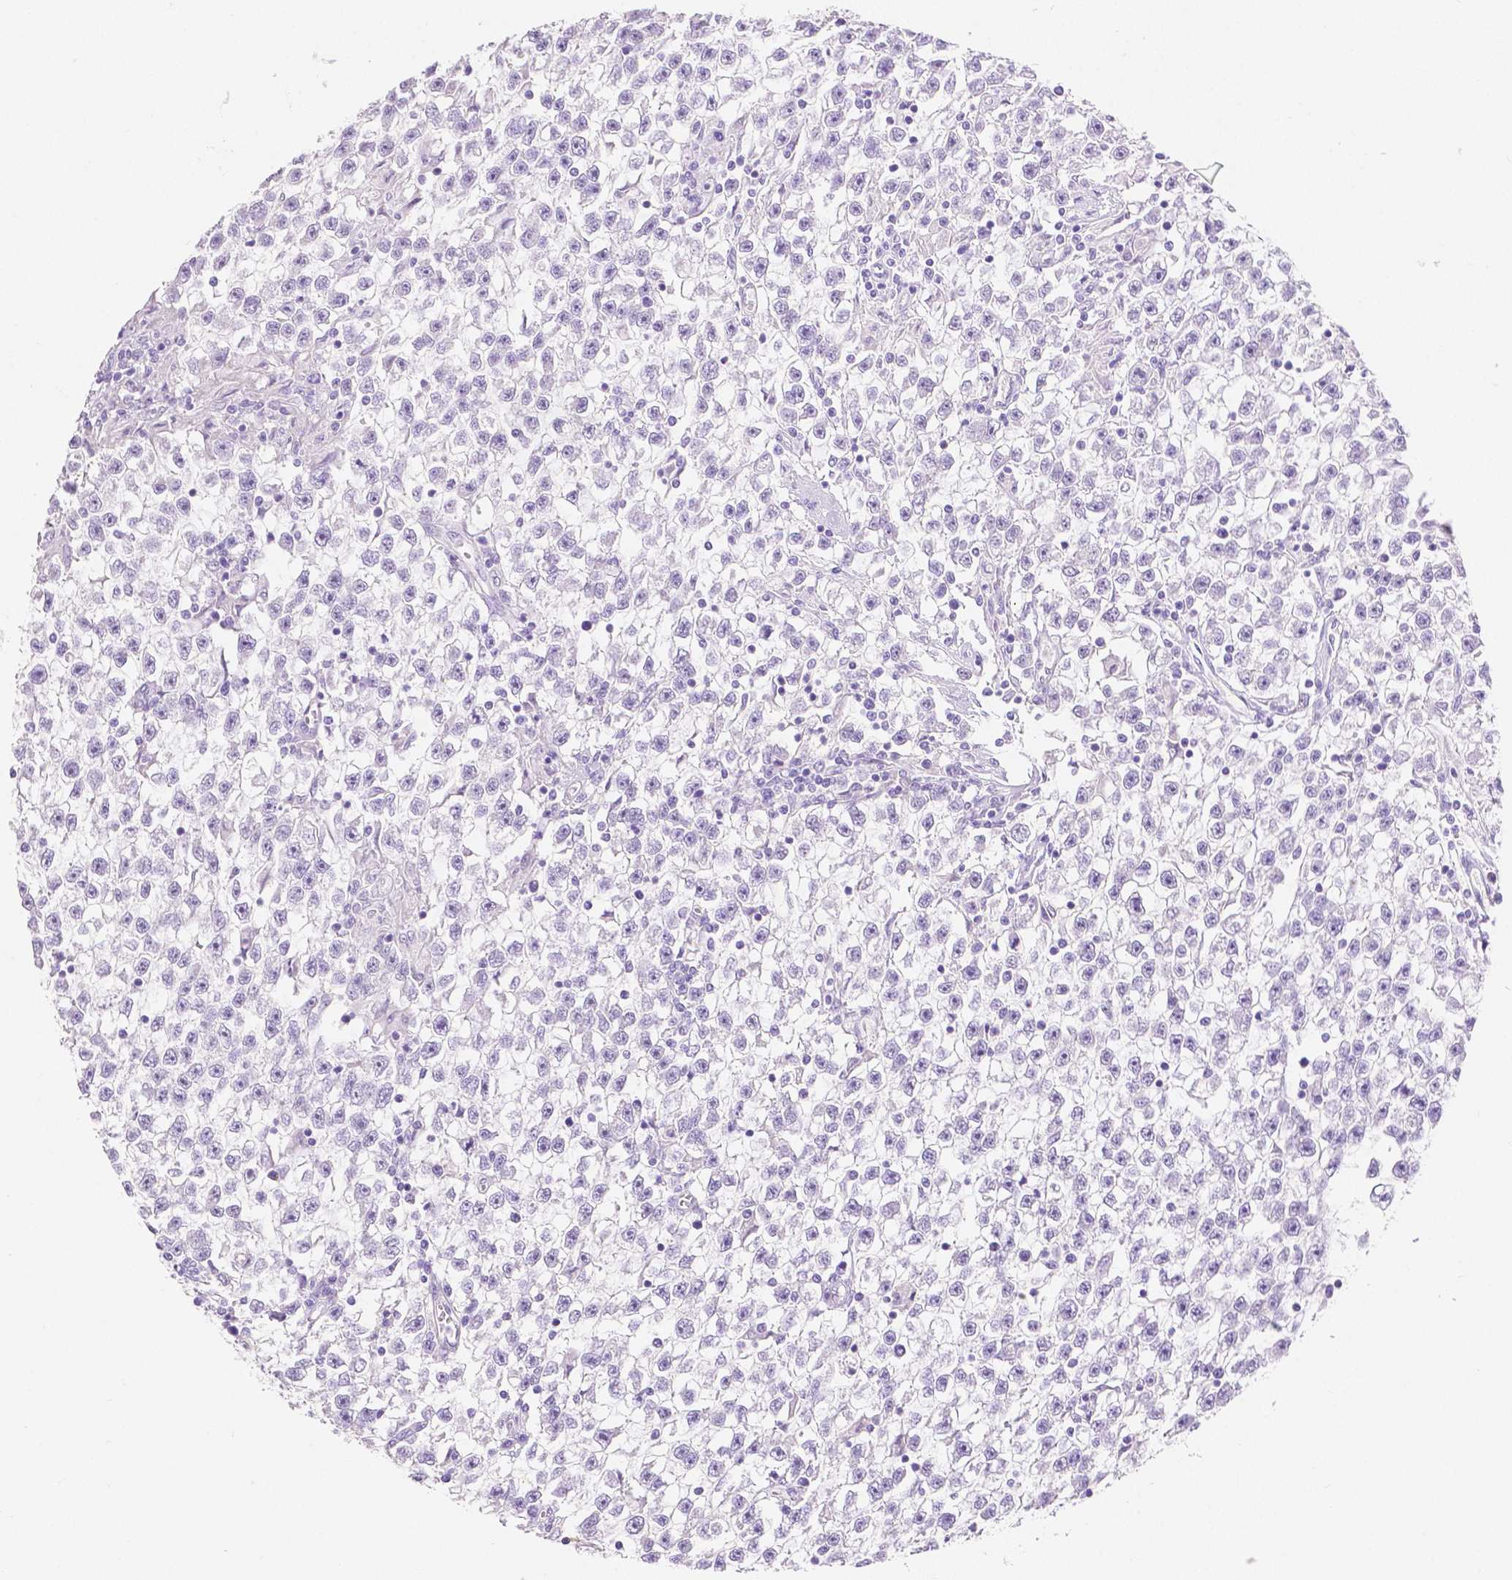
{"staining": {"intensity": "negative", "quantity": "none", "location": "none"}, "tissue": "testis cancer", "cell_type": "Tumor cells", "image_type": "cancer", "snomed": [{"axis": "morphology", "description": "Seminoma, NOS"}, {"axis": "topography", "description": "Testis"}], "caption": "Immunohistochemistry histopathology image of testis cancer stained for a protein (brown), which reveals no positivity in tumor cells.", "gene": "HNF1B", "patient": {"sex": "male", "age": 31}}